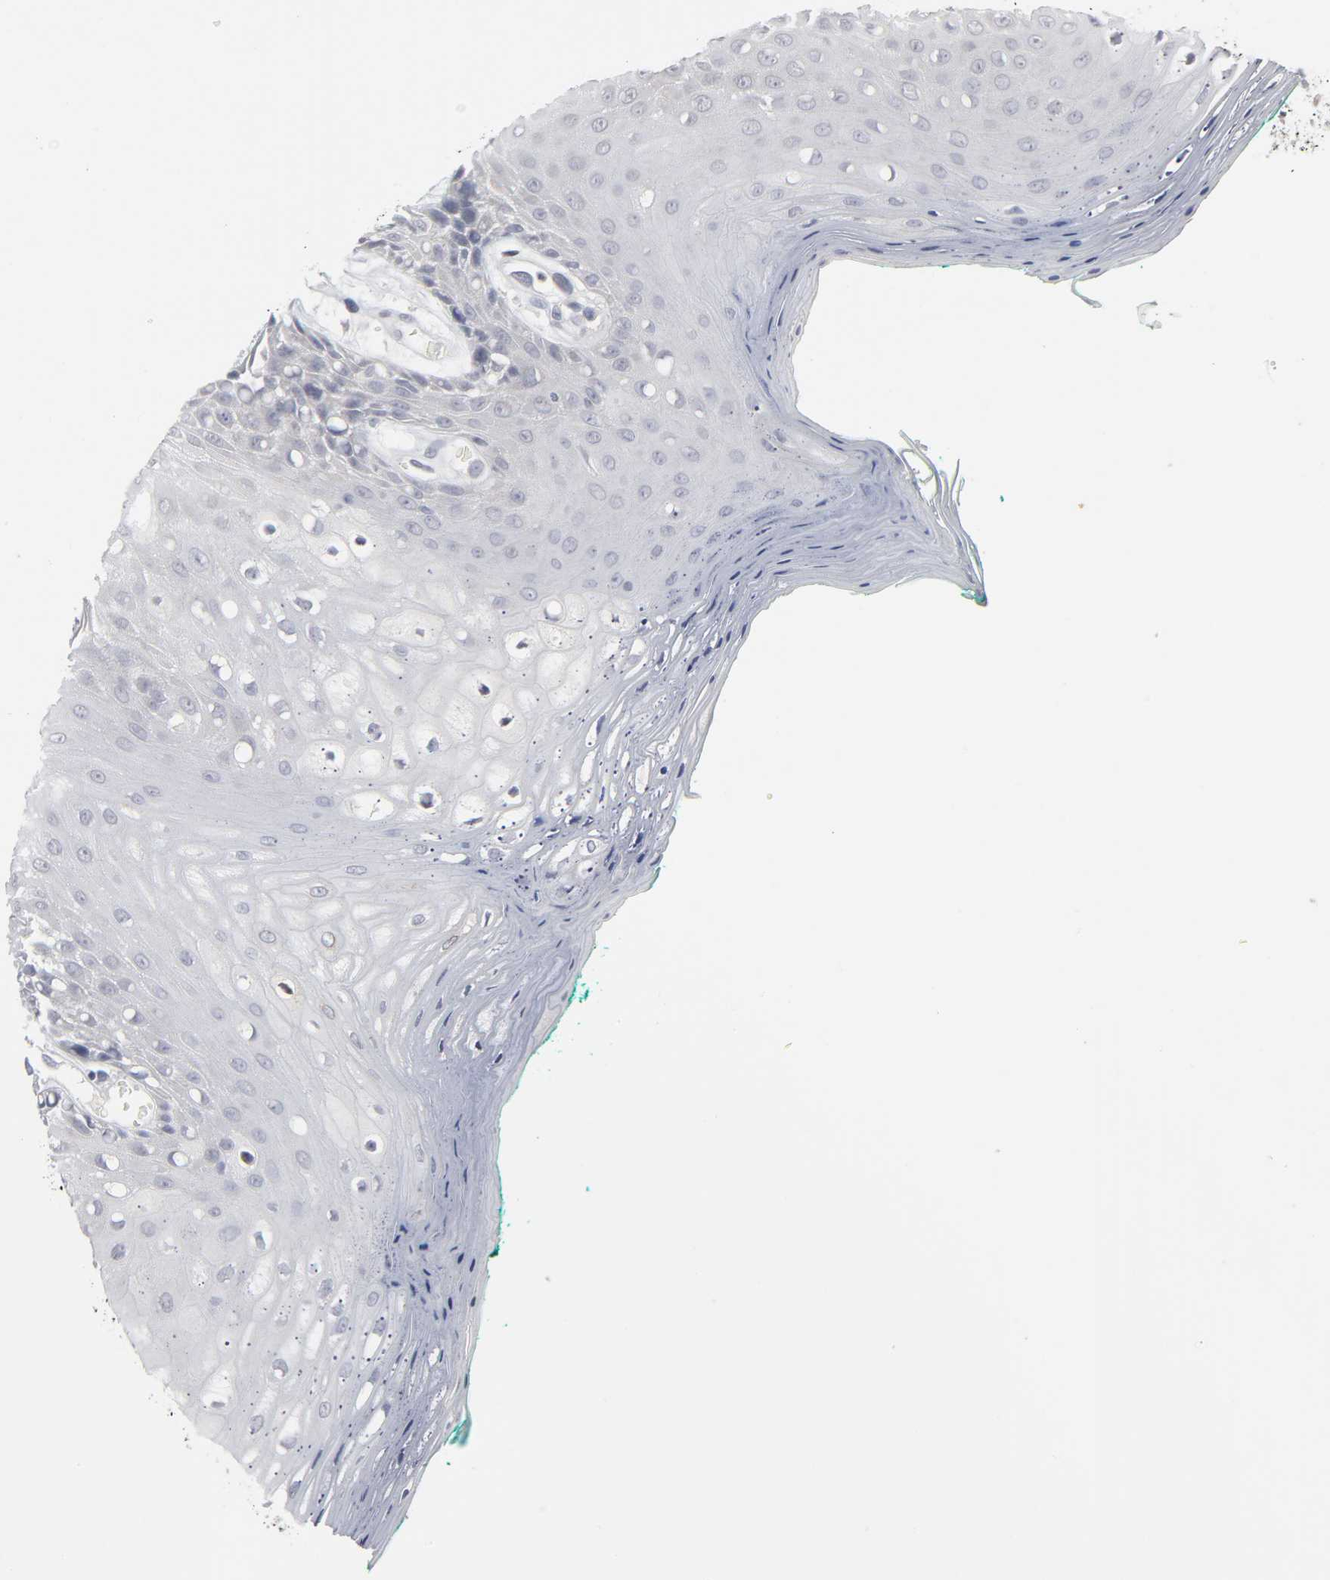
{"staining": {"intensity": "negative", "quantity": "none", "location": "none"}, "tissue": "oral mucosa", "cell_type": "Squamous epithelial cells", "image_type": "normal", "snomed": [{"axis": "morphology", "description": "Normal tissue, NOS"}, {"axis": "morphology", "description": "Squamous cell carcinoma, NOS"}, {"axis": "topography", "description": "Skeletal muscle"}, {"axis": "topography", "description": "Oral tissue"}, {"axis": "topography", "description": "Head-Neck"}], "caption": "Immunohistochemistry of unremarkable oral mucosa displays no positivity in squamous epithelial cells. (DAB (3,3'-diaminobenzidine) IHC, high magnification).", "gene": "TCAP", "patient": {"sex": "female", "age": 84}}